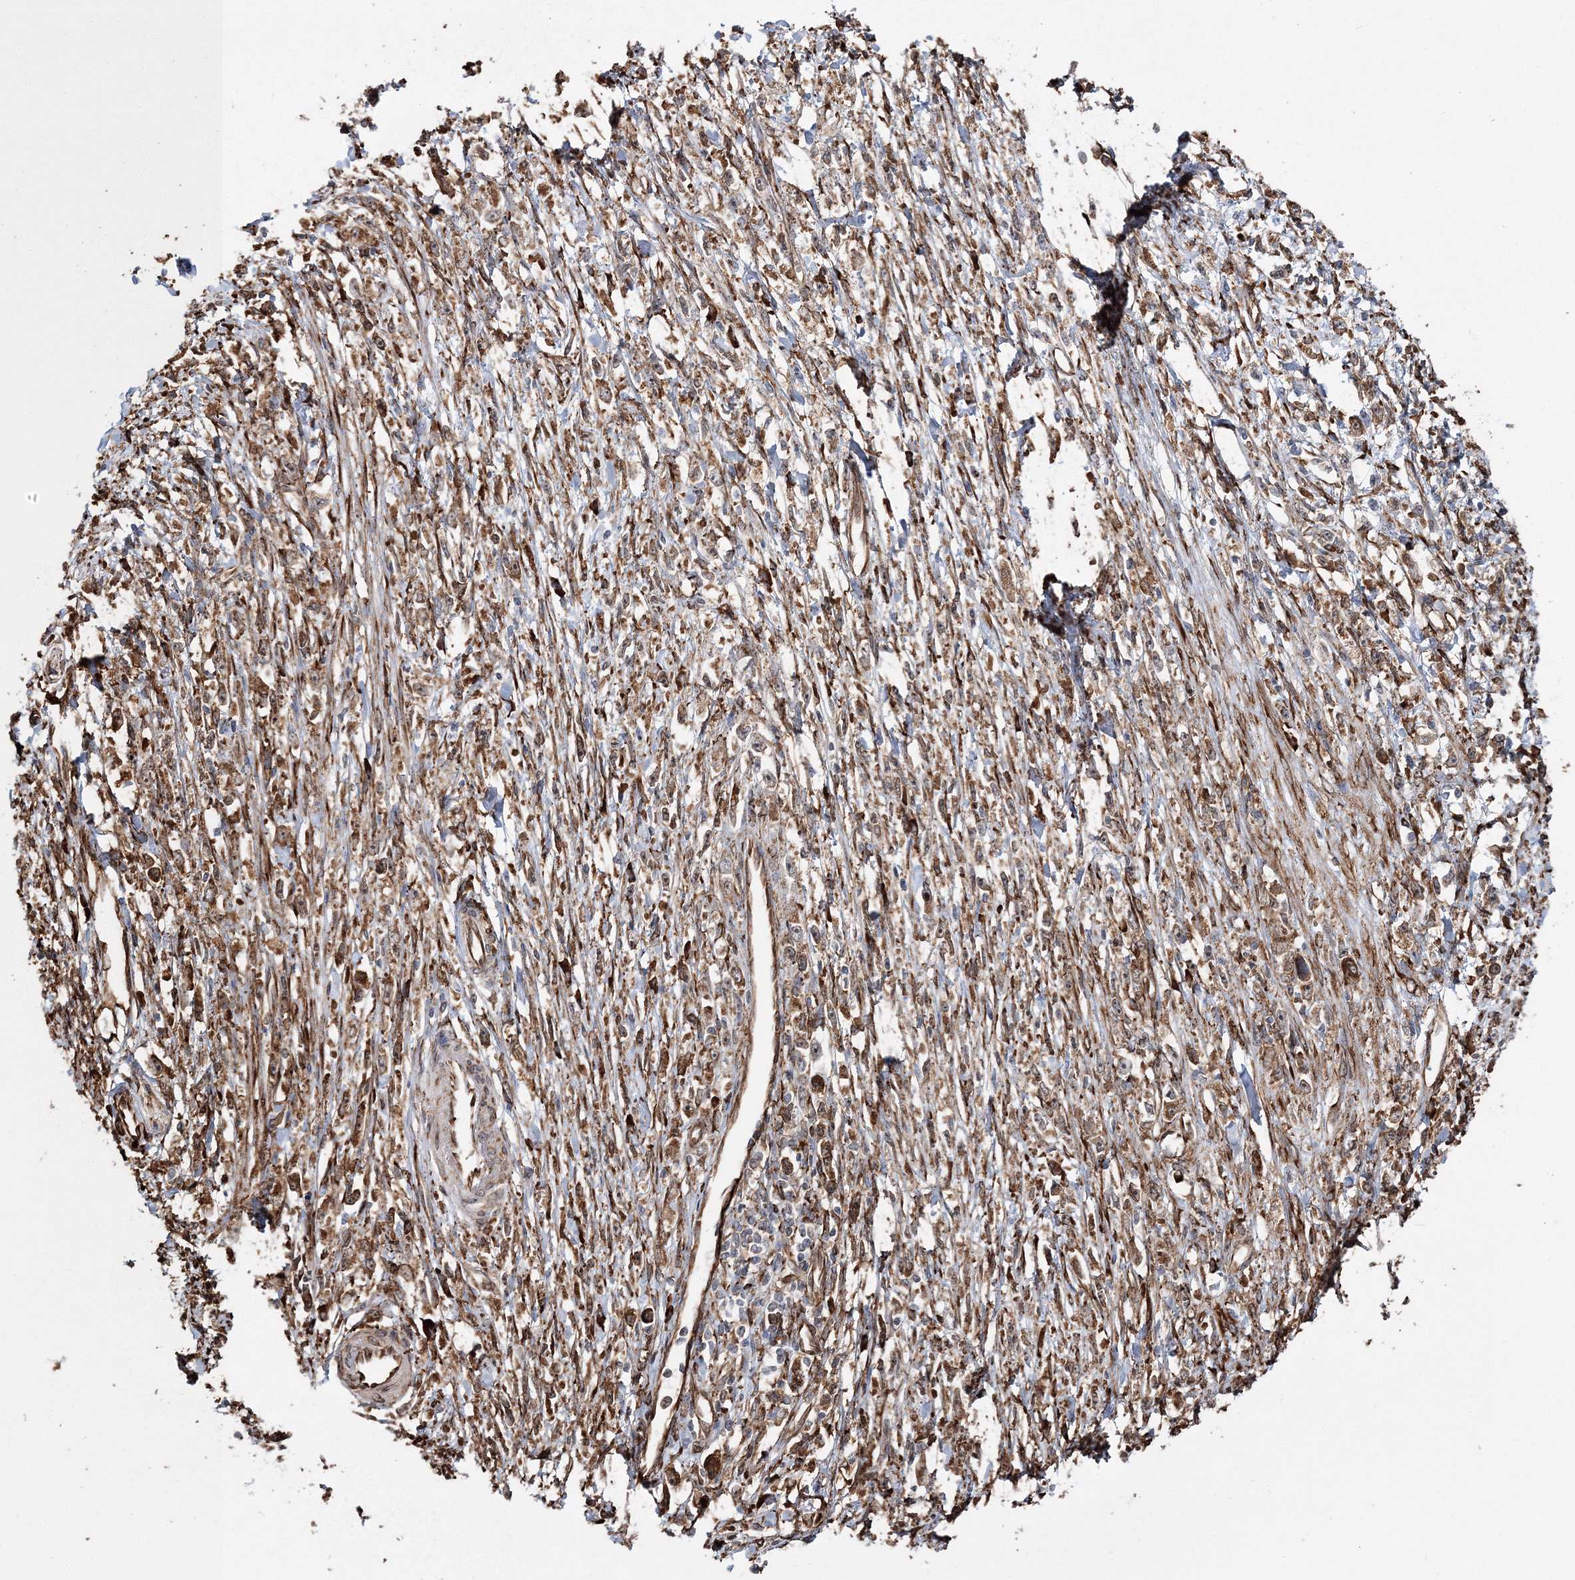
{"staining": {"intensity": "moderate", "quantity": ">75%", "location": "cytoplasmic/membranous"}, "tissue": "stomach cancer", "cell_type": "Tumor cells", "image_type": "cancer", "snomed": [{"axis": "morphology", "description": "Adenocarcinoma, NOS"}, {"axis": "topography", "description": "Stomach"}], "caption": "Adenocarcinoma (stomach) stained for a protein (brown) reveals moderate cytoplasmic/membranous positive staining in about >75% of tumor cells.", "gene": "SCRN3", "patient": {"sex": "female", "age": 59}}